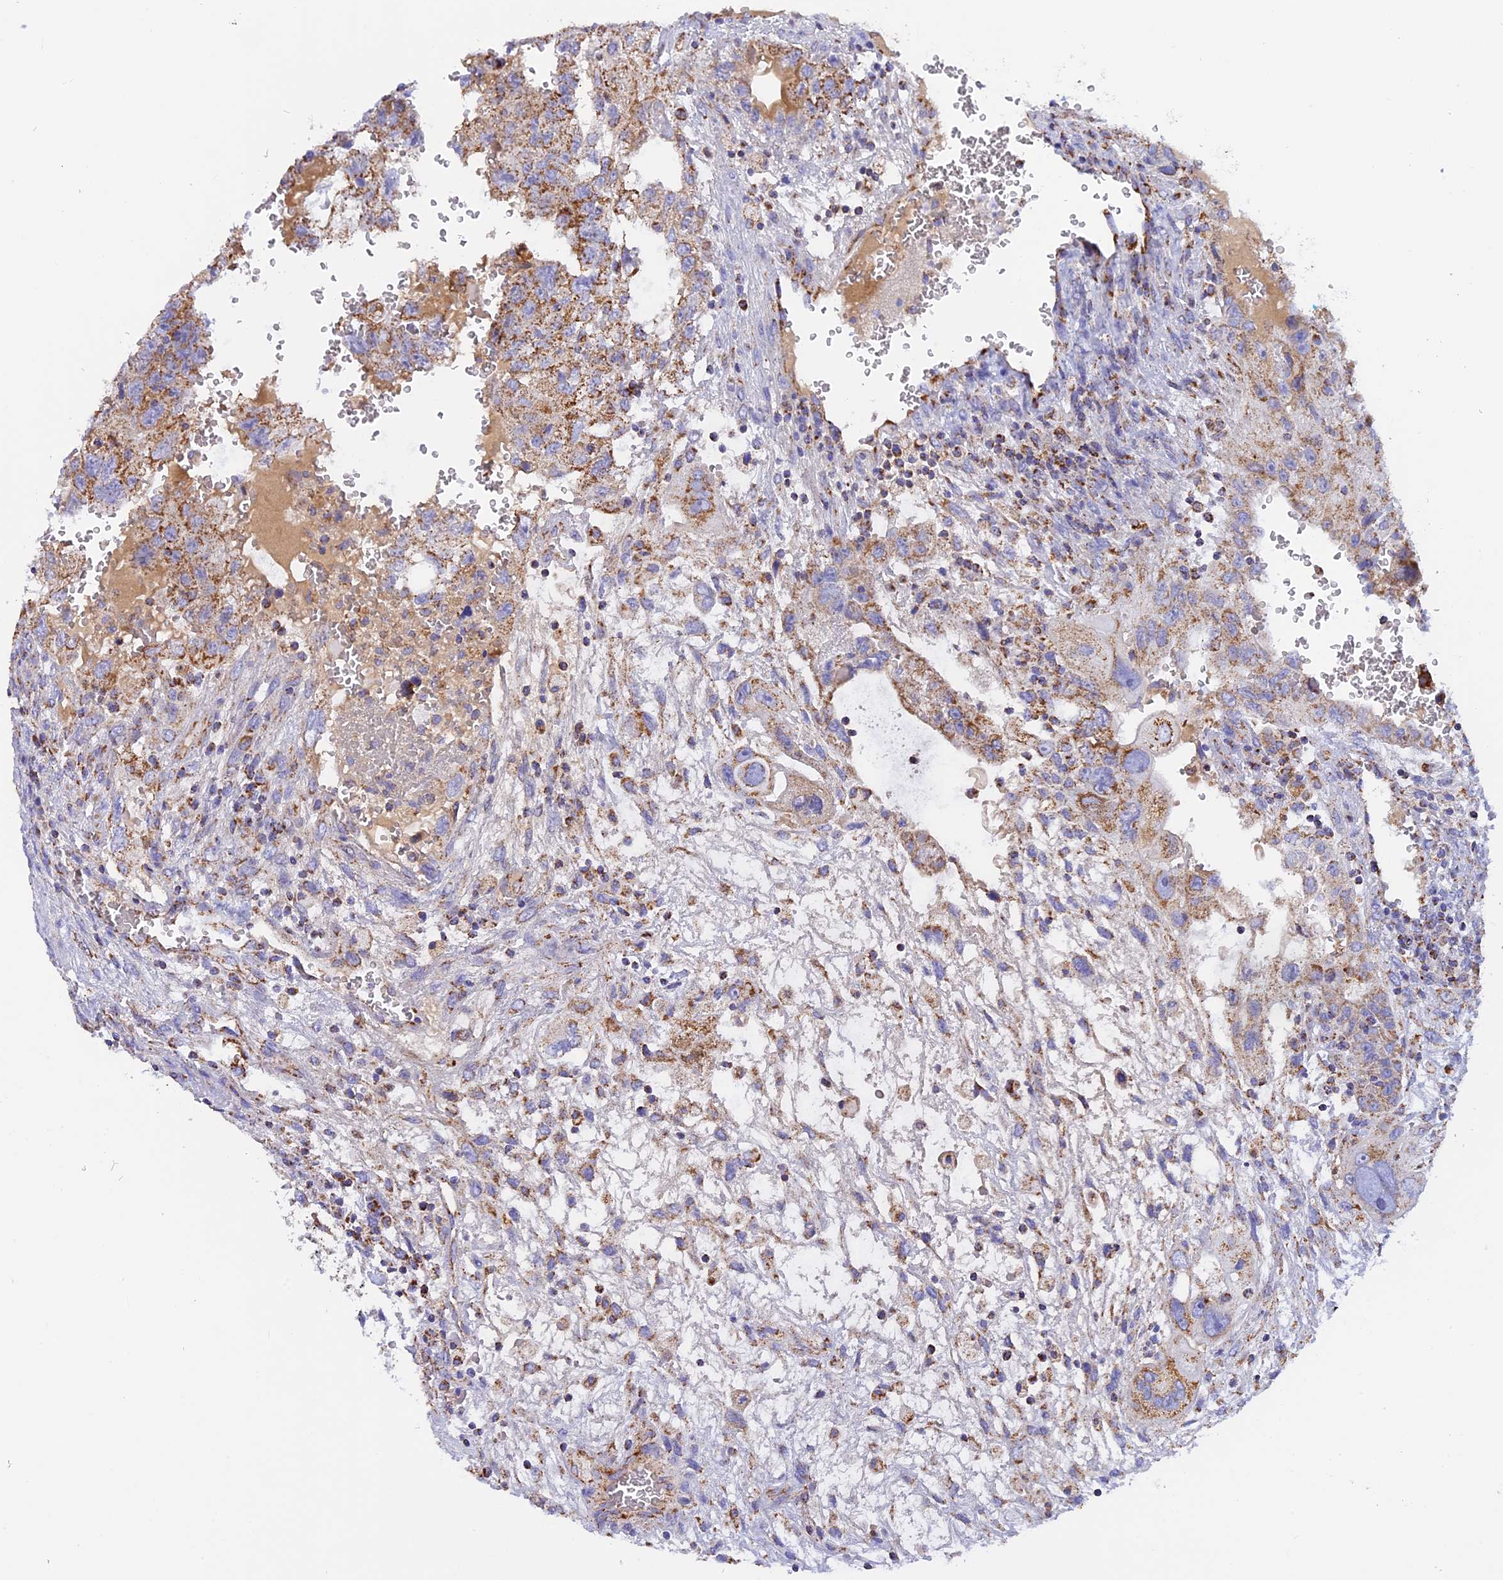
{"staining": {"intensity": "moderate", "quantity": ">75%", "location": "cytoplasmic/membranous"}, "tissue": "testis cancer", "cell_type": "Tumor cells", "image_type": "cancer", "snomed": [{"axis": "morphology", "description": "Carcinoma, Embryonal, NOS"}, {"axis": "topography", "description": "Testis"}], "caption": "Immunohistochemical staining of human testis cancer (embryonal carcinoma) exhibits moderate cytoplasmic/membranous protein positivity in about >75% of tumor cells.", "gene": "KCNG1", "patient": {"sex": "male", "age": 36}}